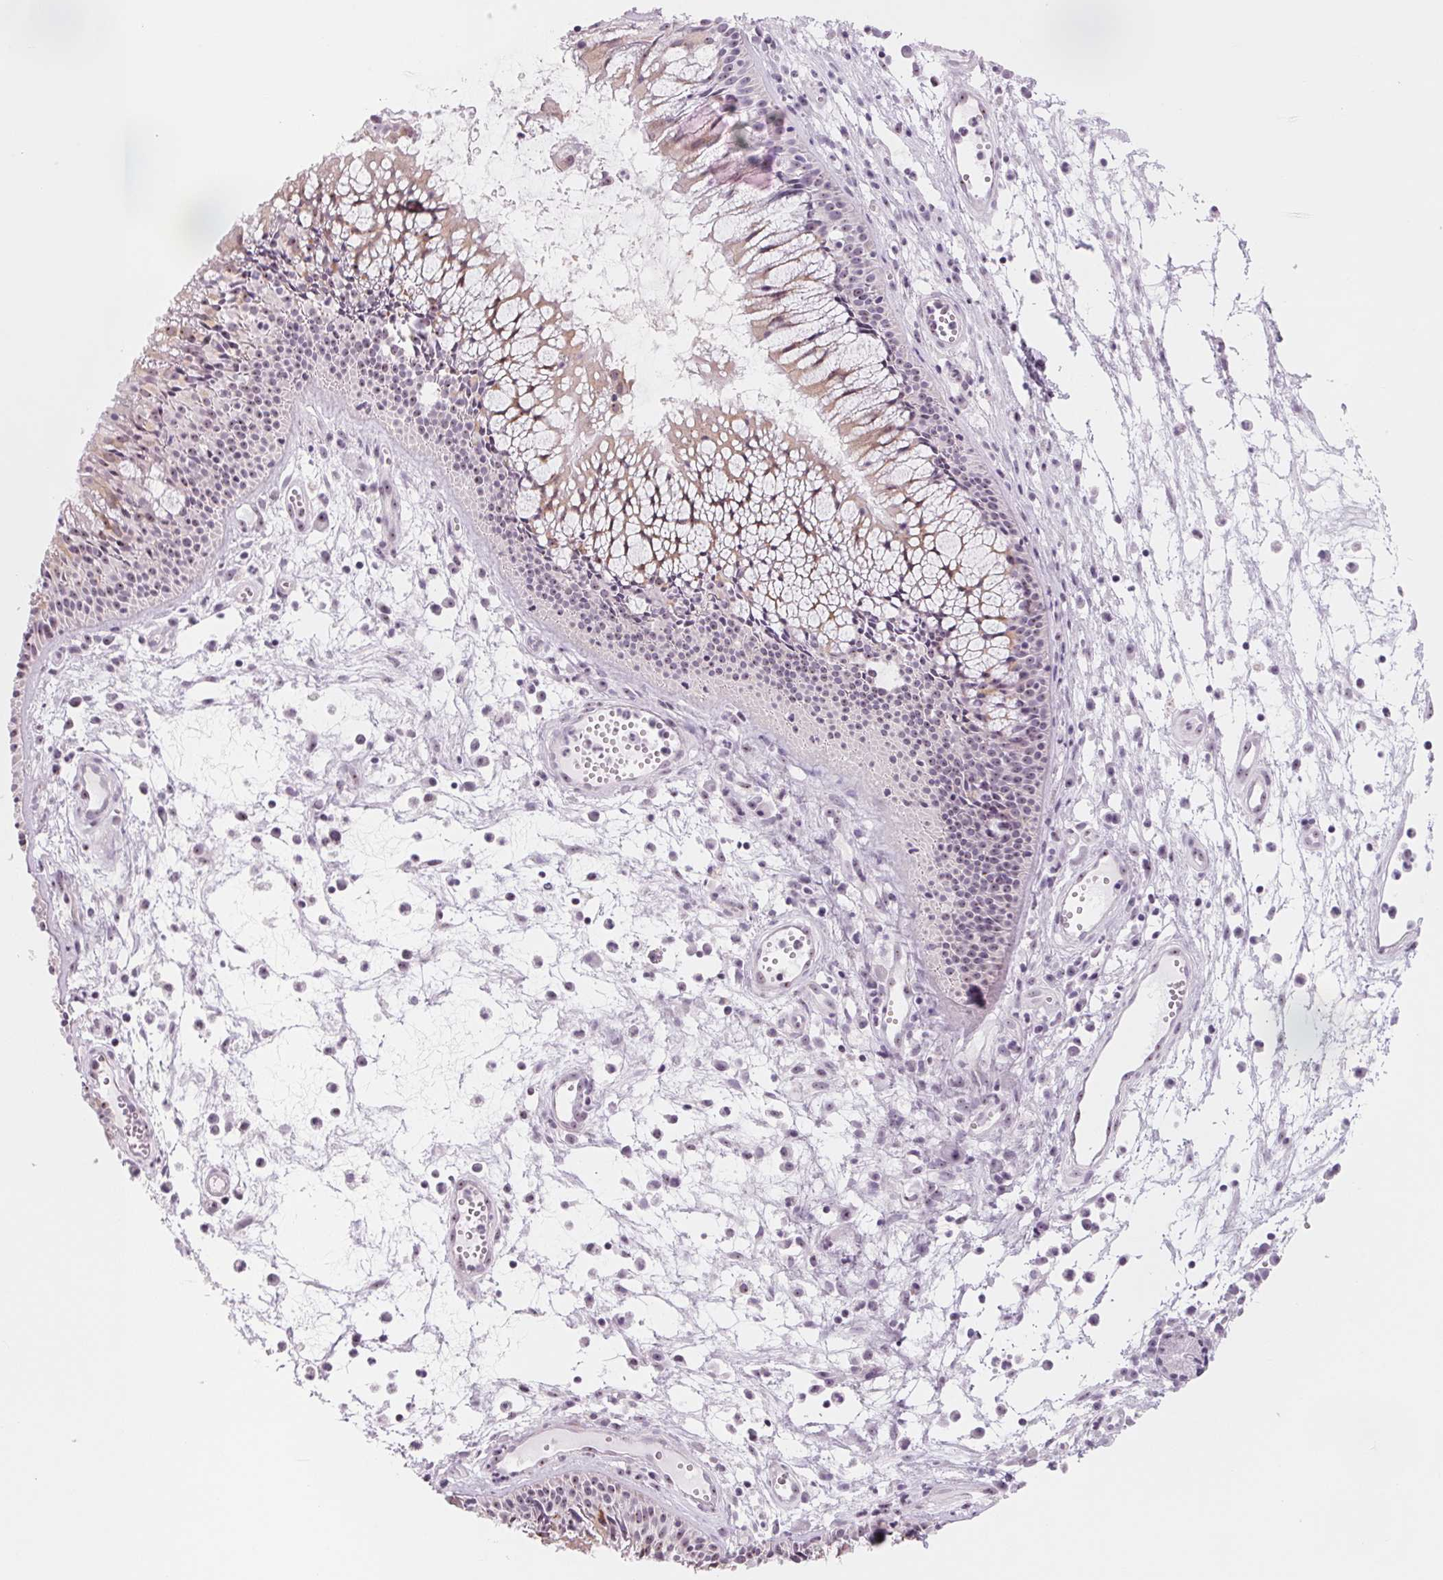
{"staining": {"intensity": "weak", "quantity": "25%-75%", "location": "cytoplasmic/membranous,nuclear"}, "tissue": "nasopharynx", "cell_type": "Respiratory epithelial cells", "image_type": "normal", "snomed": [{"axis": "morphology", "description": "Normal tissue, NOS"}, {"axis": "topography", "description": "Nasopharynx"}], "caption": "This micrograph shows immunohistochemistry staining of benign human nasopharynx, with low weak cytoplasmic/membranous,nuclear expression in about 25%-75% of respiratory epithelial cells.", "gene": "DNTTIP2", "patient": {"sex": "male", "age": 31}}